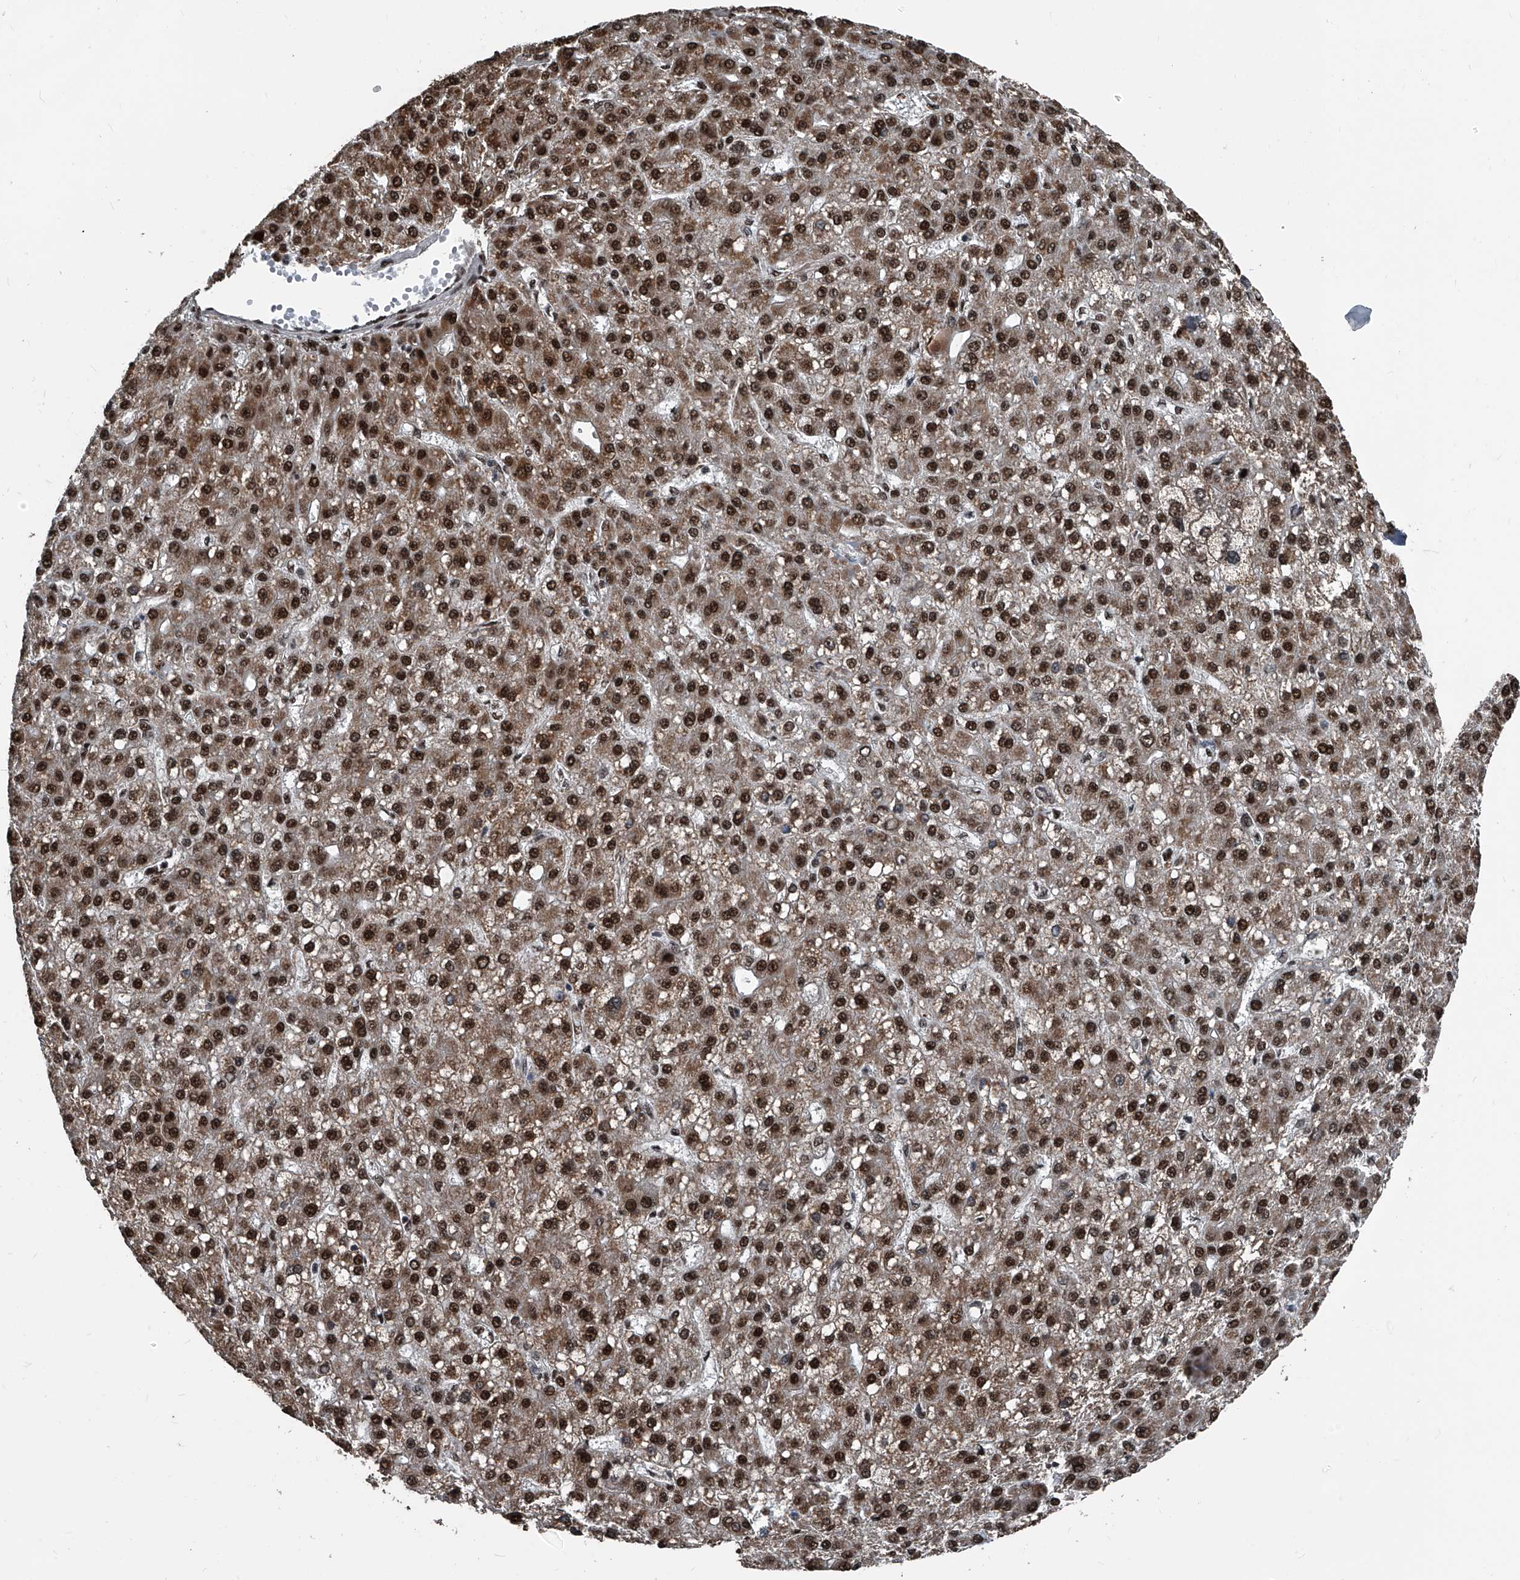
{"staining": {"intensity": "strong", "quantity": ">75%", "location": "nuclear"}, "tissue": "liver cancer", "cell_type": "Tumor cells", "image_type": "cancer", "snomed": [{"axis": "morphology", "description": "Carcinoma, Hepatocellular, NOS"}, {"axis": "topography", "description": "Liver"}], "caption": "Hepatocellular carcinoma (liver) tissue exhibits strong nuclear staining in approximately >75% of tumor cells, visualized by immunohistochemistry.", "gene": "FKBP5", "patient": {"sex": "male", "age": 67}}